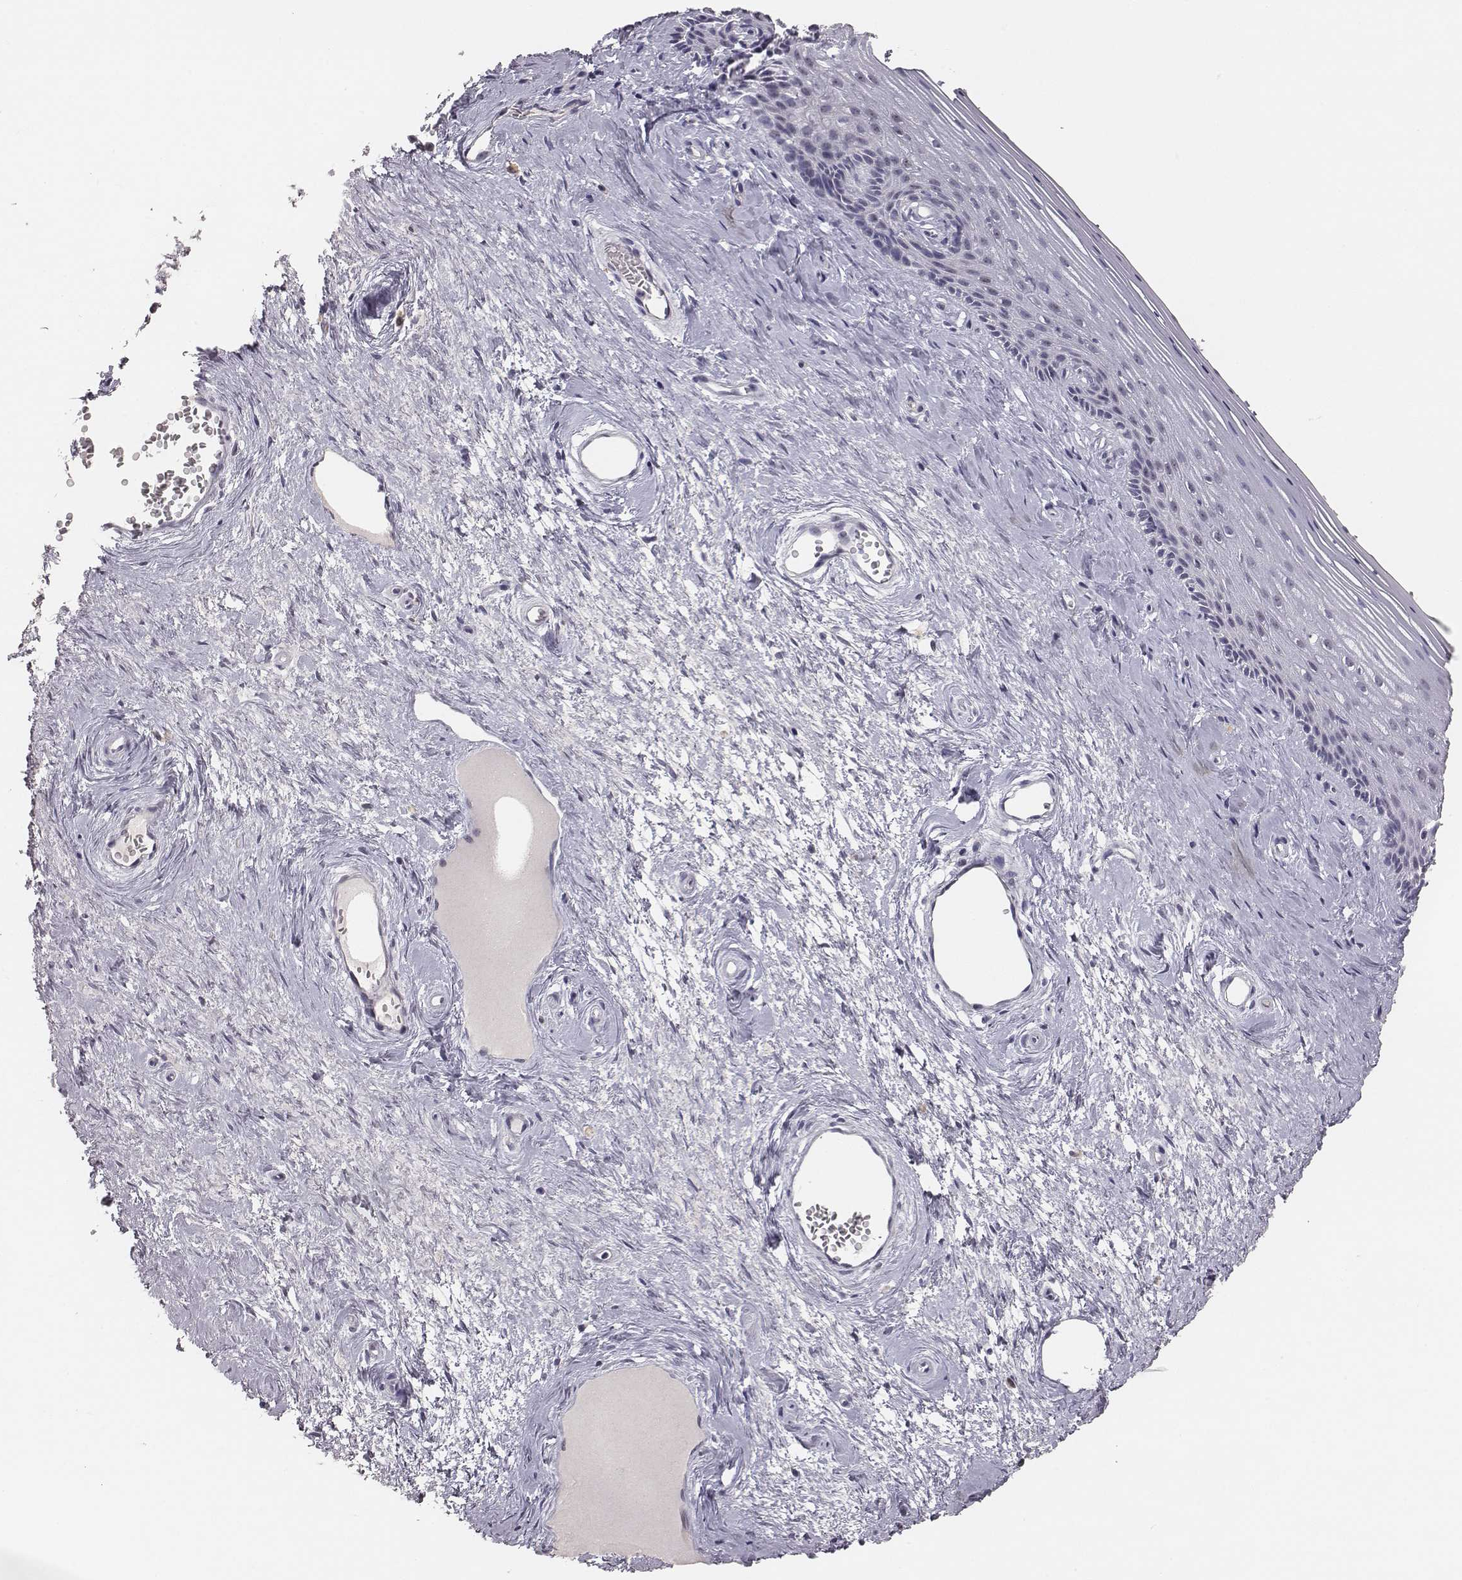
{"staining": {"intensity": "moderate", "quantity": "<25%", "location": "nuclear"}, "tissue": "vagina", "cell_type": "Squamous epithelial cells", "image_type": "normal", "snomed": [{"axis": "morphology", "description": "Normal tissue, NOS"}, {"axis": "topography", "description": "Vagina"}], "caption": "Protein staining by immunohistochemistry (IHC) displays moderate nuclear staining in approximately <25% of squamous epithelial cells in benign vagina.", "gene": "NIFK", "patient": {"sex": "female", "age": 45}}